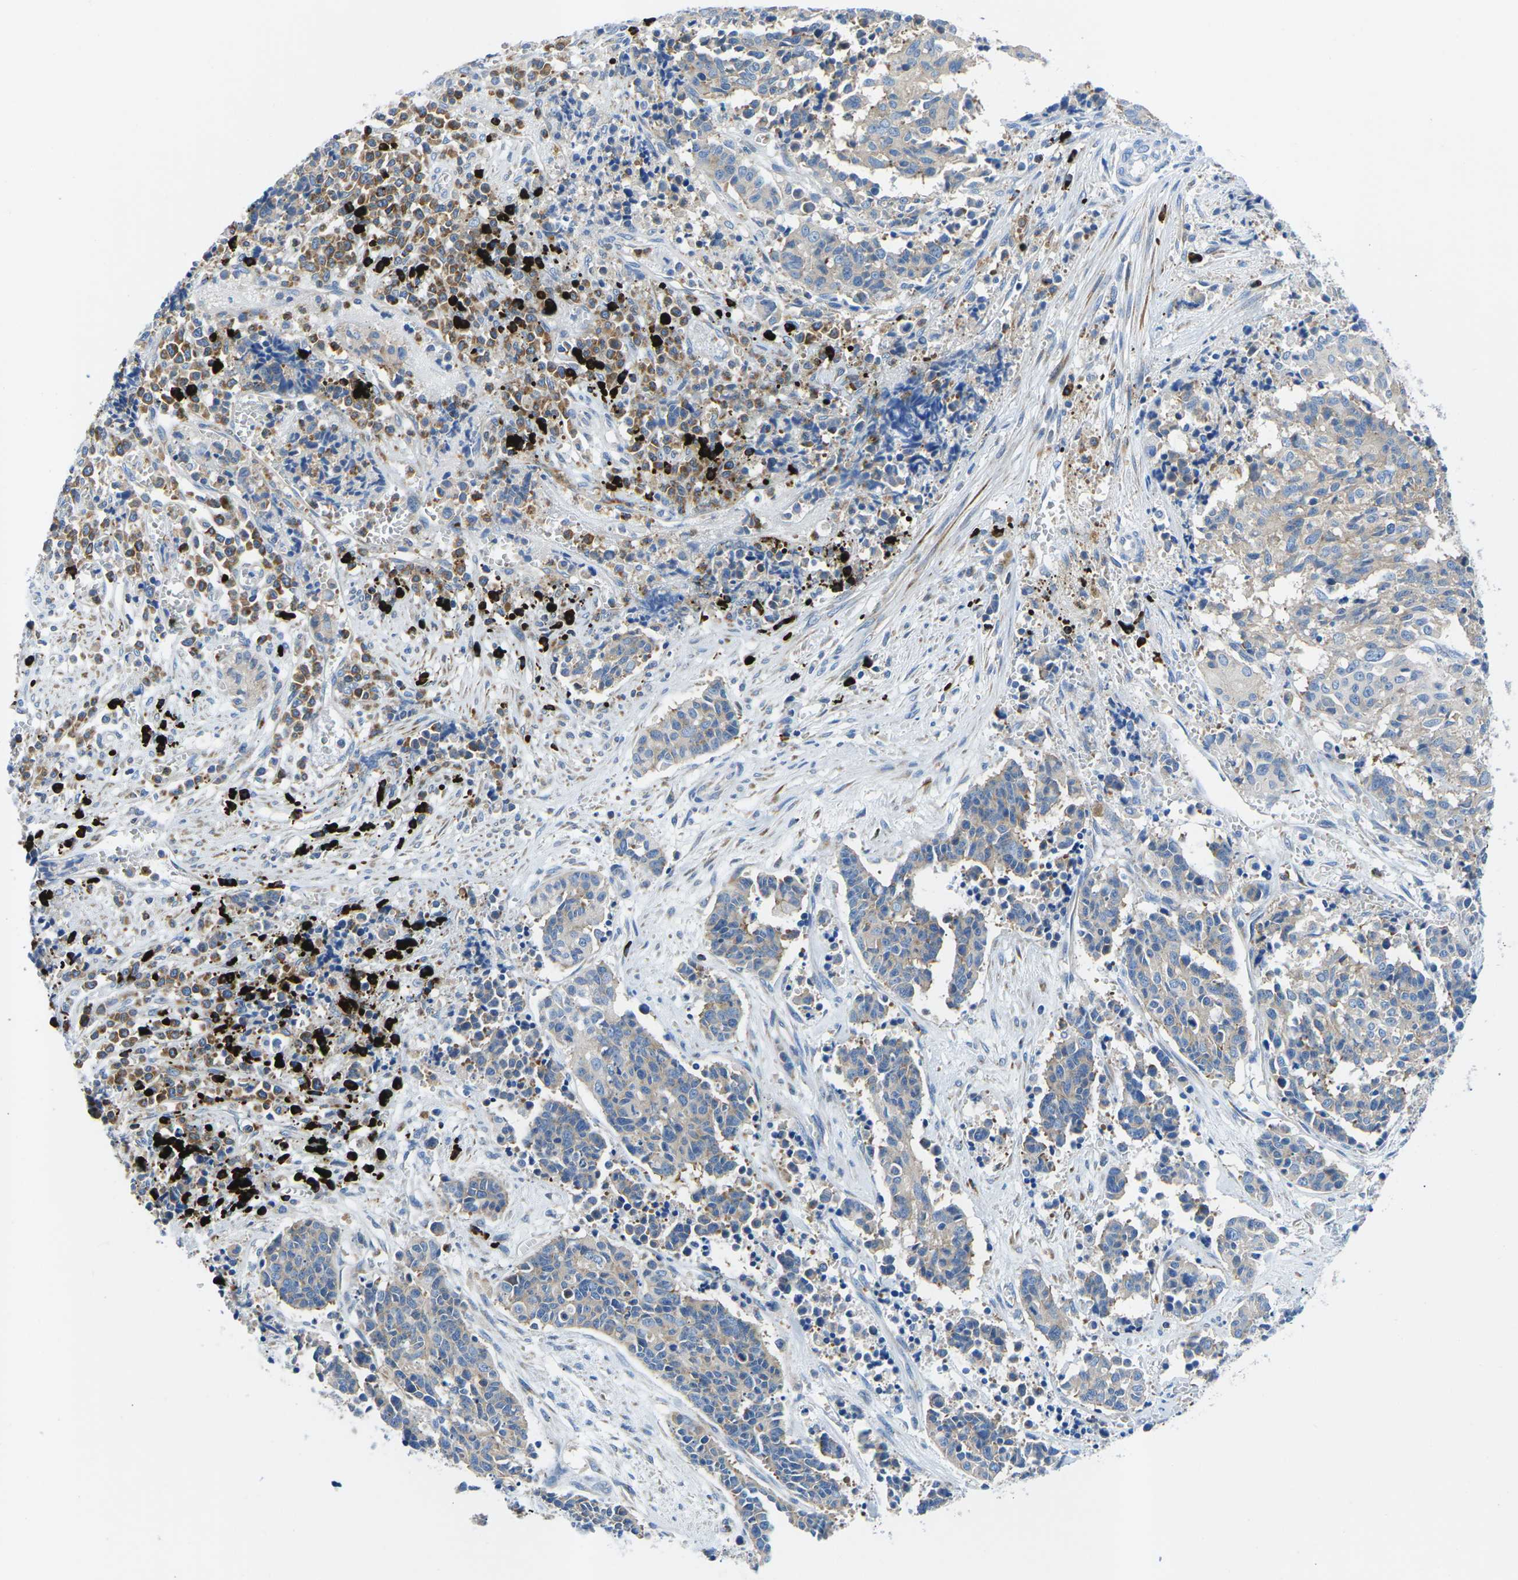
{"staining": {"intensity": "weak", "quantity": "25%-75%", "location": "cytoplasmic/membranous"}, "tissue": "cervical cancer", "cell_type": "Tumor cells", "image_type": "cancer", "snomed": [{"axis": "morphology", "description": "Squamous cell carcinoma, NOS"}, {"axis": "topography", "description": "Cervix"}], "caption": "An immunohistochemistry image of tumor tissue is shown. Protein staining in brown labels weak cytoplasmic/membranous positivity in cervical cancer within tumor cells. The staining was performed using DAB, with brown indicating positive protein expression. Nuclei are stained blue with hematoxylin.", "gene": "MC4R", "patient": {"sex": "female", "age": 35}}